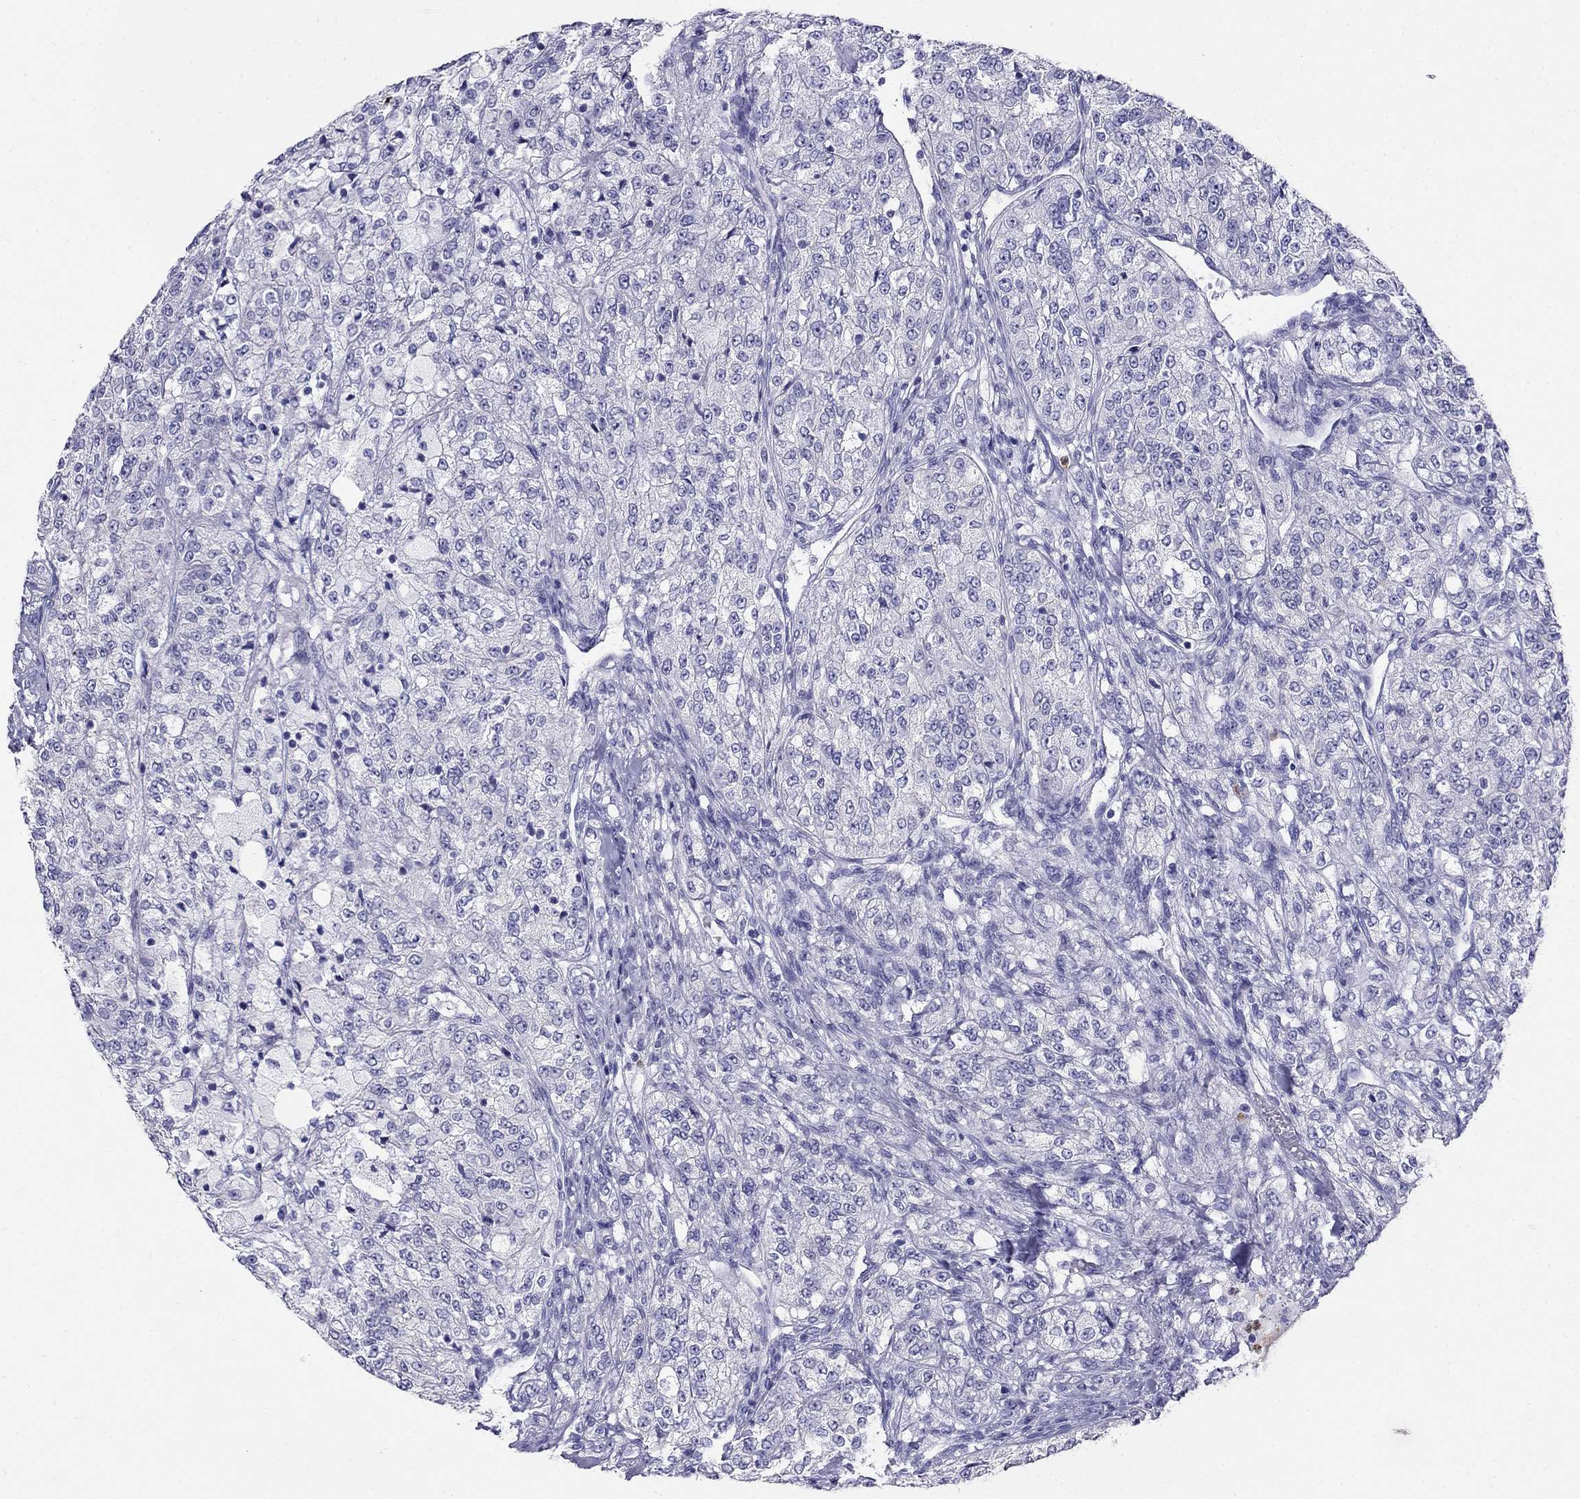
{"staining": {"intensity": "negative", "quantity": "none", "location": "none"}, "tissue": "renal cancer", "cell_type": "Tumor cells", "image_type": "cancer", "snomed": [{"axis": "morphology", "description": "Adenocarcinoma, NOS"}, {"axis": "topography", "description": "Kidney"}], "caption": "Human adenocarcinoma (renal) stained for a protein using immunohistochemistry (IHC) shows no positivity in tumor cells.", "gene": "PPP1R36", "patient": {"sex": "female", "age": 63}}